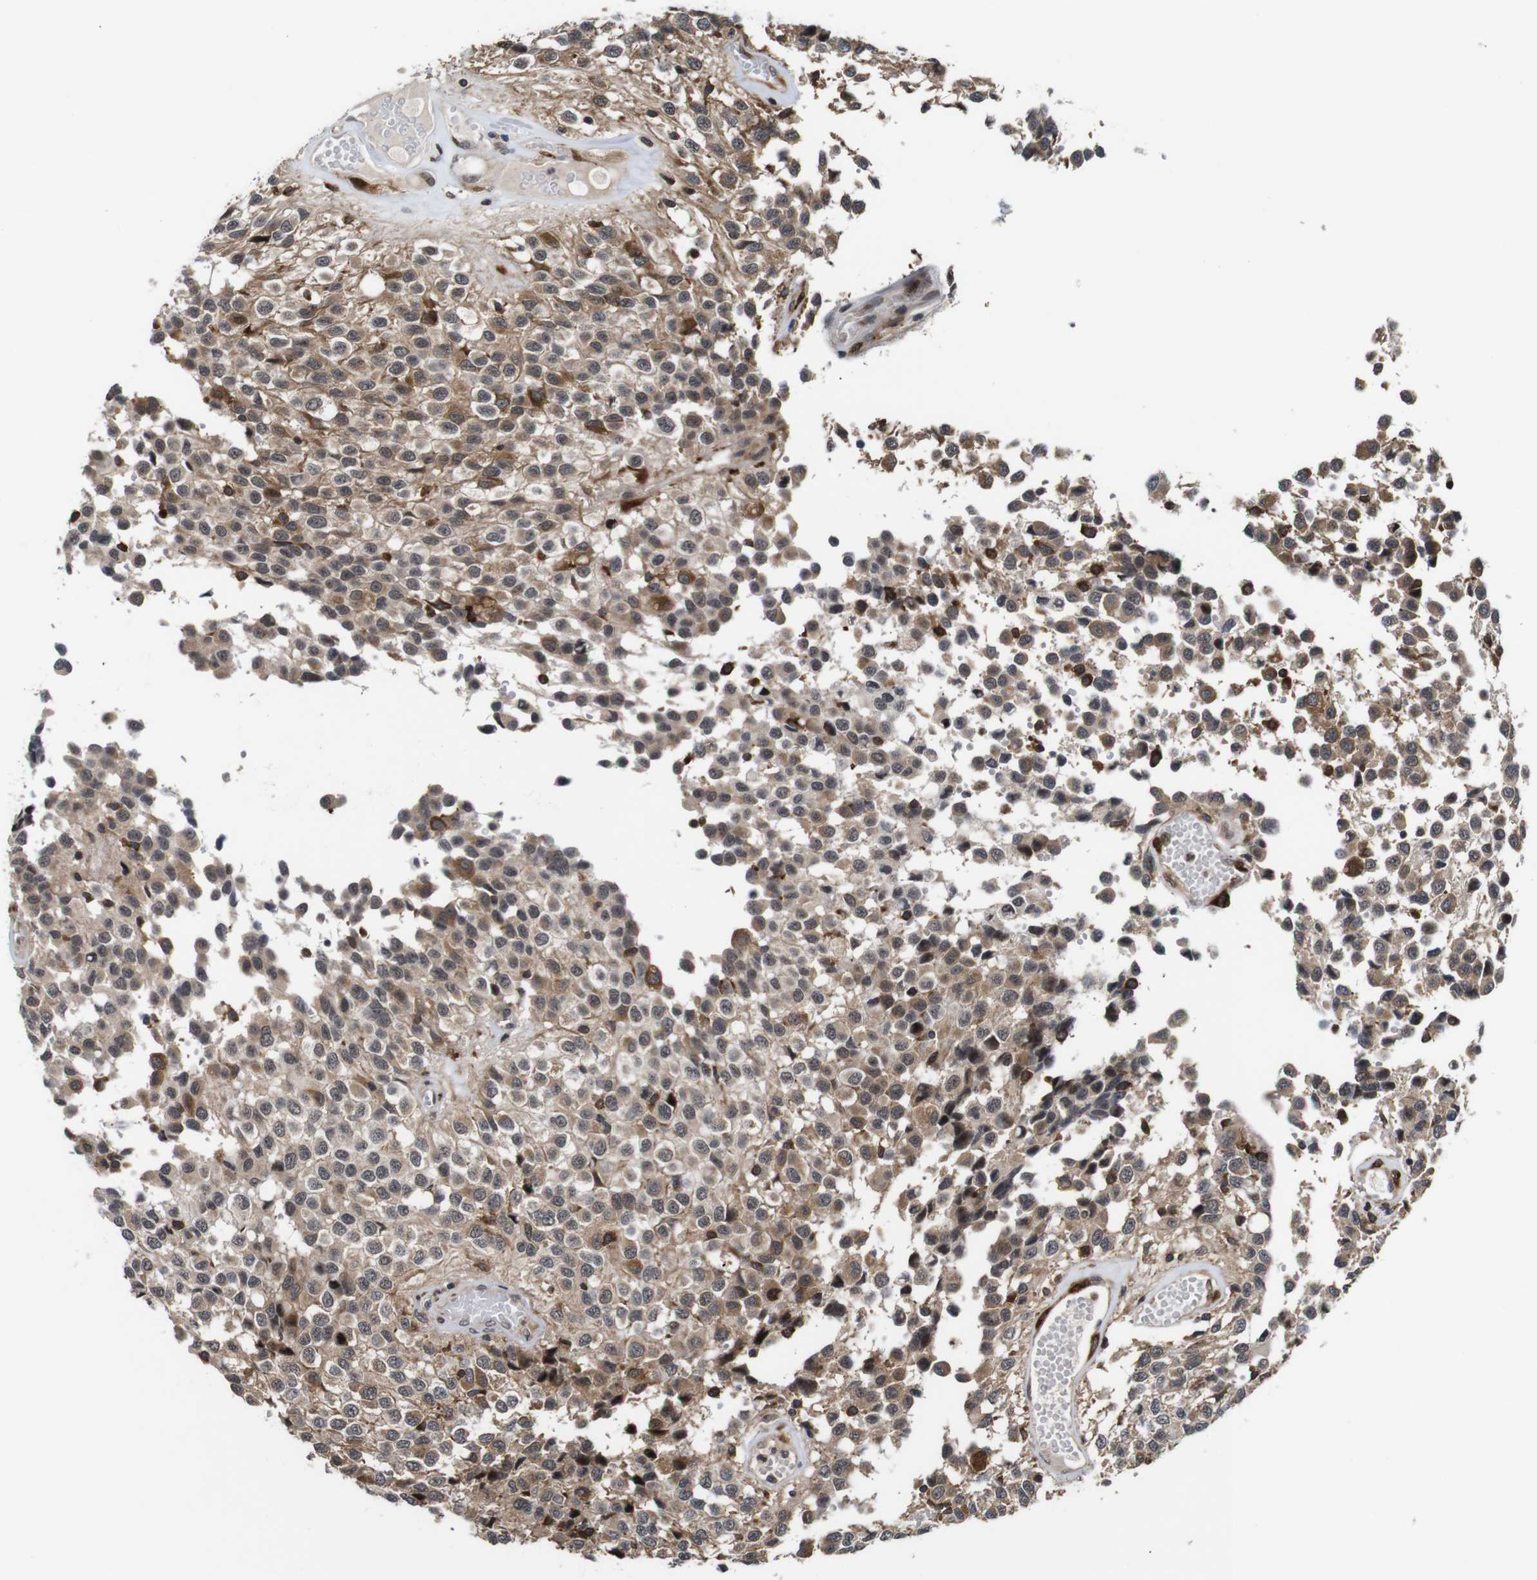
{"staining": {"intensity": "moderate", "quantity": "25%-75%", "location": "cytoplasmic/membranous,nuclear"}, "tissue": "glioma", "cell_type": "Tumor cells", "image_type": "cancer", "snomed": [{"axis": "morphology", "description": "Glioma, malignant, High grade"}, {"axis": "topography", "description": "Brain"}], "caption": "A high-resolution micrograph shows IHC staining of malignant high-grade glioma, which demonstrates moderate cytoplasmic/membranous and nuclear staining in approximately 25%-75% of tumor cells.", "gene": "EIF4G1", "patient": {"sex": "male", "age": 32}}